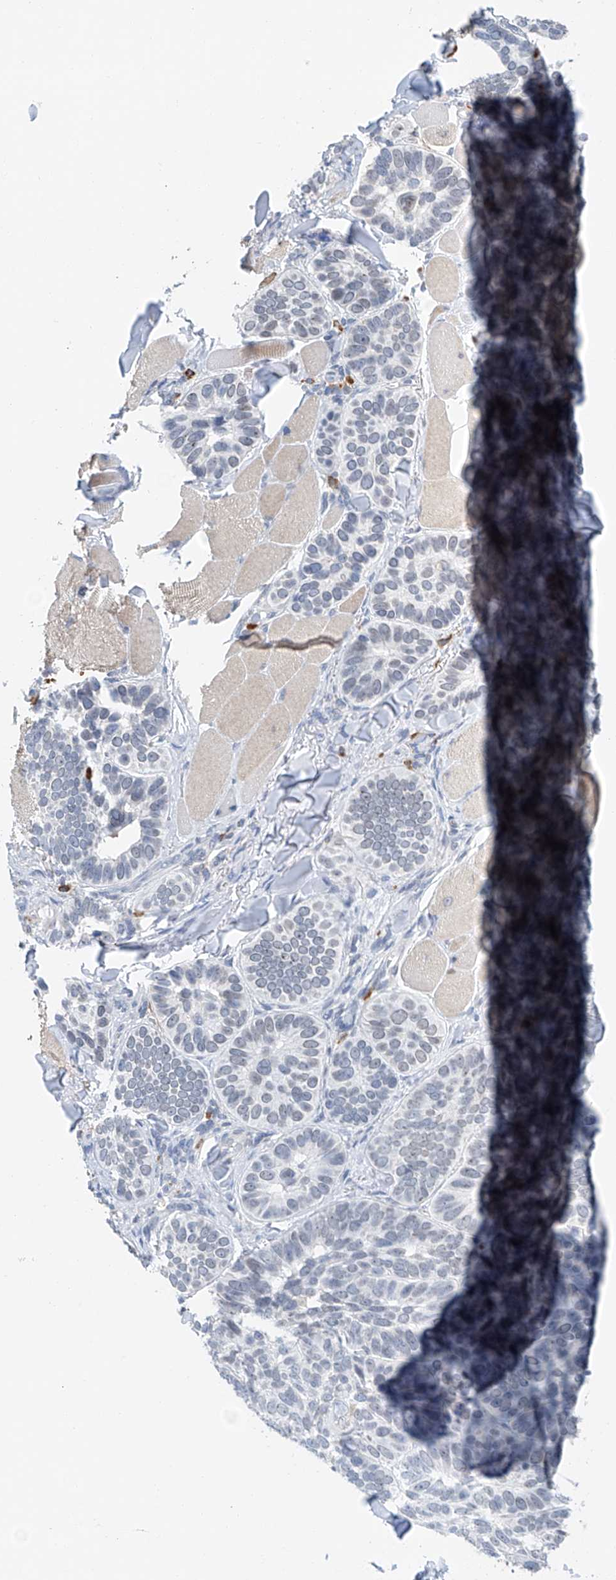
{"staining": {"intensity": "negative", "quantity": "none", "location": "none"}, "tissue": "skin cancer", "cell_type": "Tumor cells", "image_type": "cancer", "snomed": [{"axis": "morphology", "description": "Basal cell carcinoma"}, {"axis": "topography", "description": "Skin"}], "caption": "There is no significant positivity in tumor cells of skin basal cell carcinoma.", "gene": "KLF15", "patient": {"sex": "male", "age": 62}}